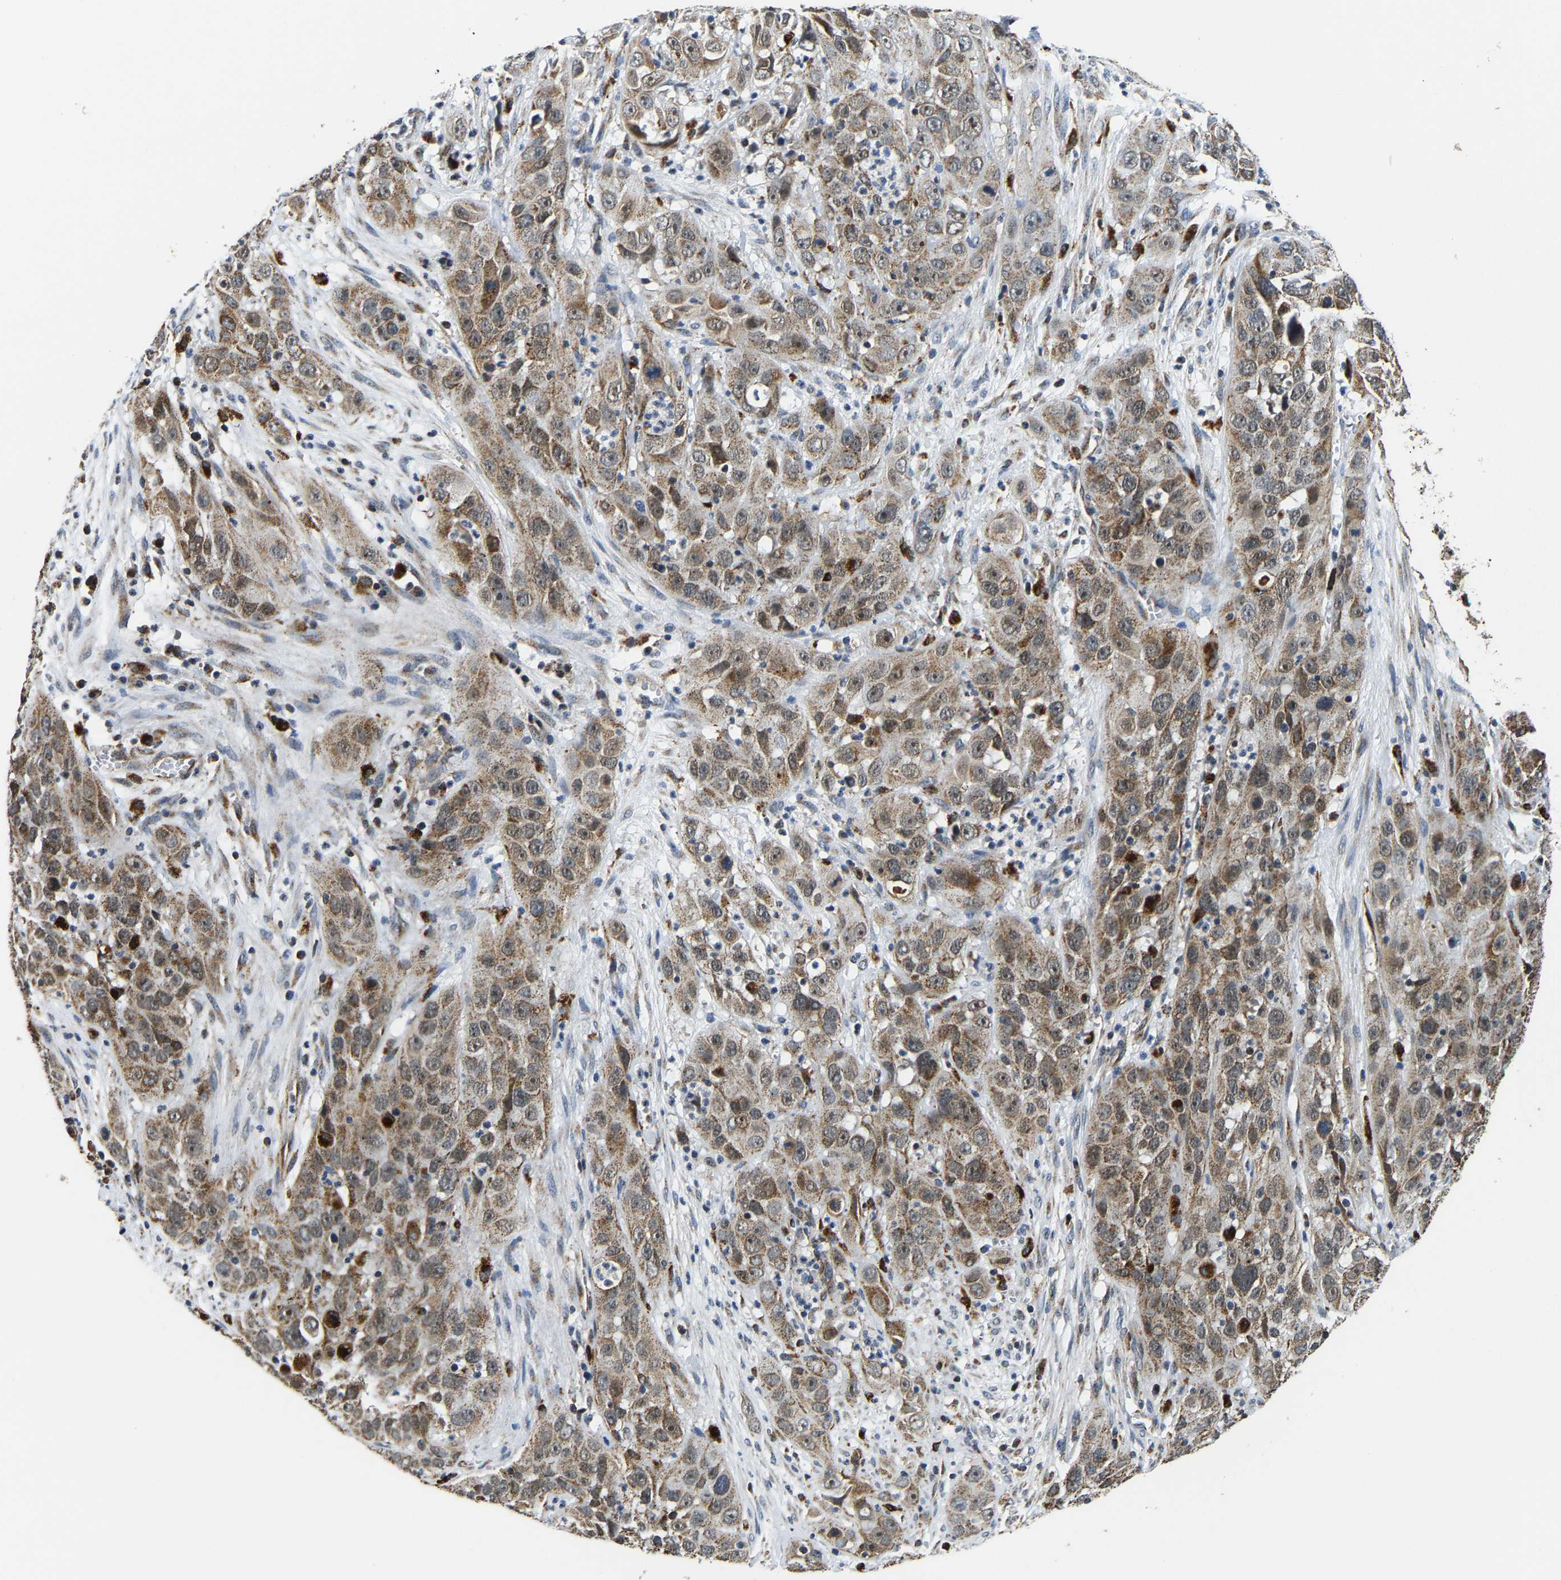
{"staining": {"intensity": "moderate", "quantity": ">75%", "location": "cytoplasmic/membranous"}, "tissue": "cervical cancer", "cell_type": "Tumor cells", "image_type": "cancer", "snomed": [{"axis": "morphology", "description": "Squamous cell carcinoma, NOS"}, {"axis": "topography", "description": "Cervix"}], "caption": "The image reveals a brown stain indicating the presence of a protein in the cytoplasmic/membranous of tumor cells in squamous cell carcinoma (cervical).", "gene": "GIMAP7", "patient": {"sex": "female", "age": 32}}